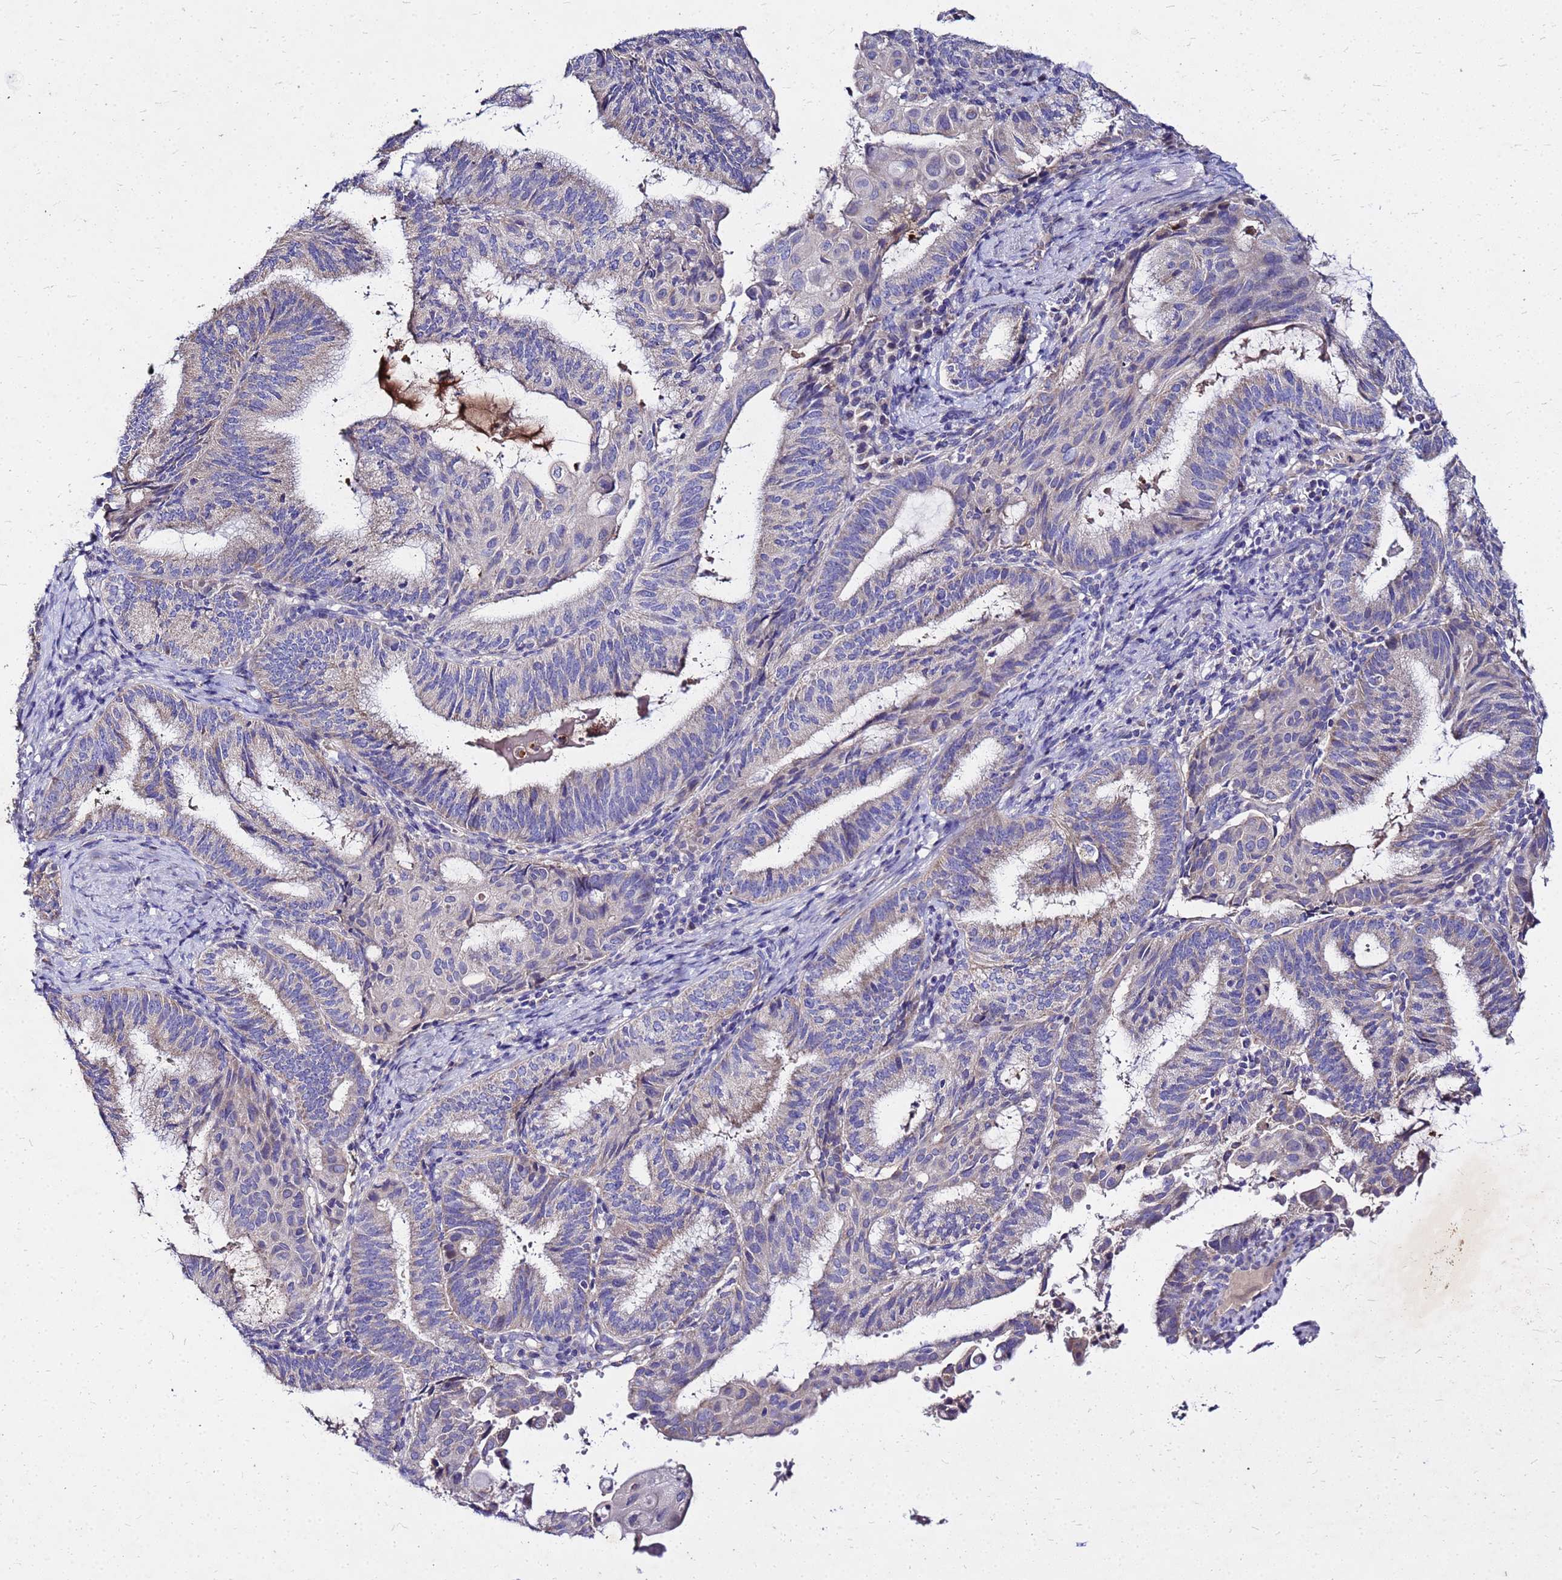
{"staining": {"intensity": "weak", "quantity": "<25%", "location": "cytoplasmic/membranous"}, "tissue": "endometrial cancer", "cell_type": "Tumor cells", "image_type": "cancer", "snomed": [{"axis": "morphology", "description": "Adenocarcinoma, NOS"}, {"axis": "topography", "description": "Endometrium"}], "caption": "Human endometrial cancer (adenocarcinoma) stained for a protein using IHC reveals no expression in tumor cells.", "gene": "COX14", "patient": {"sex": "female", "age": 49}}